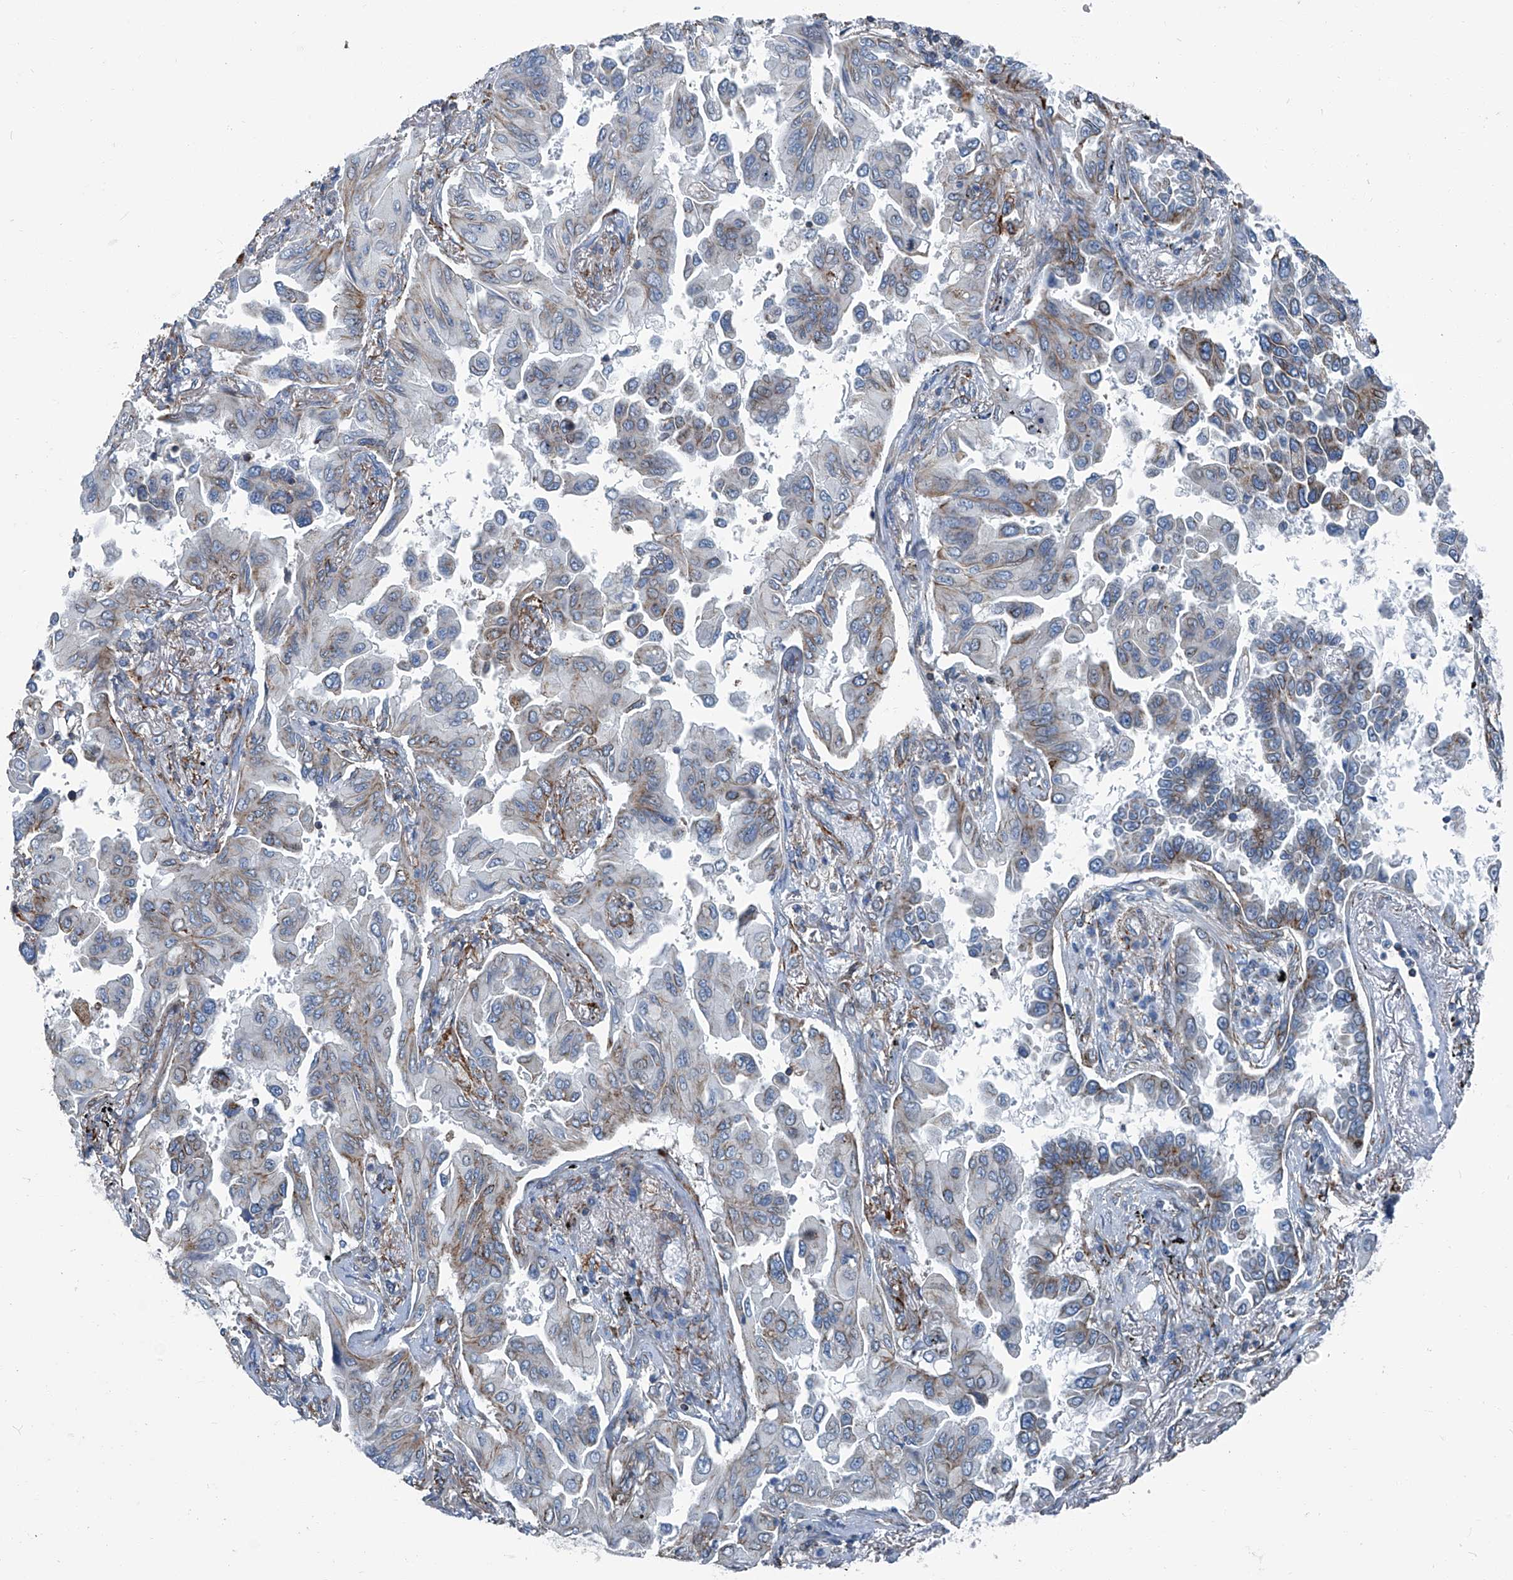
{"staining": {"intensity": "negative", "quantity": "none", "location": "none"}, "tissue": "lung cancer", "cell_type": "Tumor cells", "image_type": "cancer", "snomed": [{"axis": "morphology", "description": "Adenocarcinoma, NOS"}, {"axis": "topography", "description": "Lung"}], "caption": "Tumor cells are negative for brown protein staining in lung cancer.", "gene": "SEPTIN7", "patient": {"sex": "female", "age": 67}}